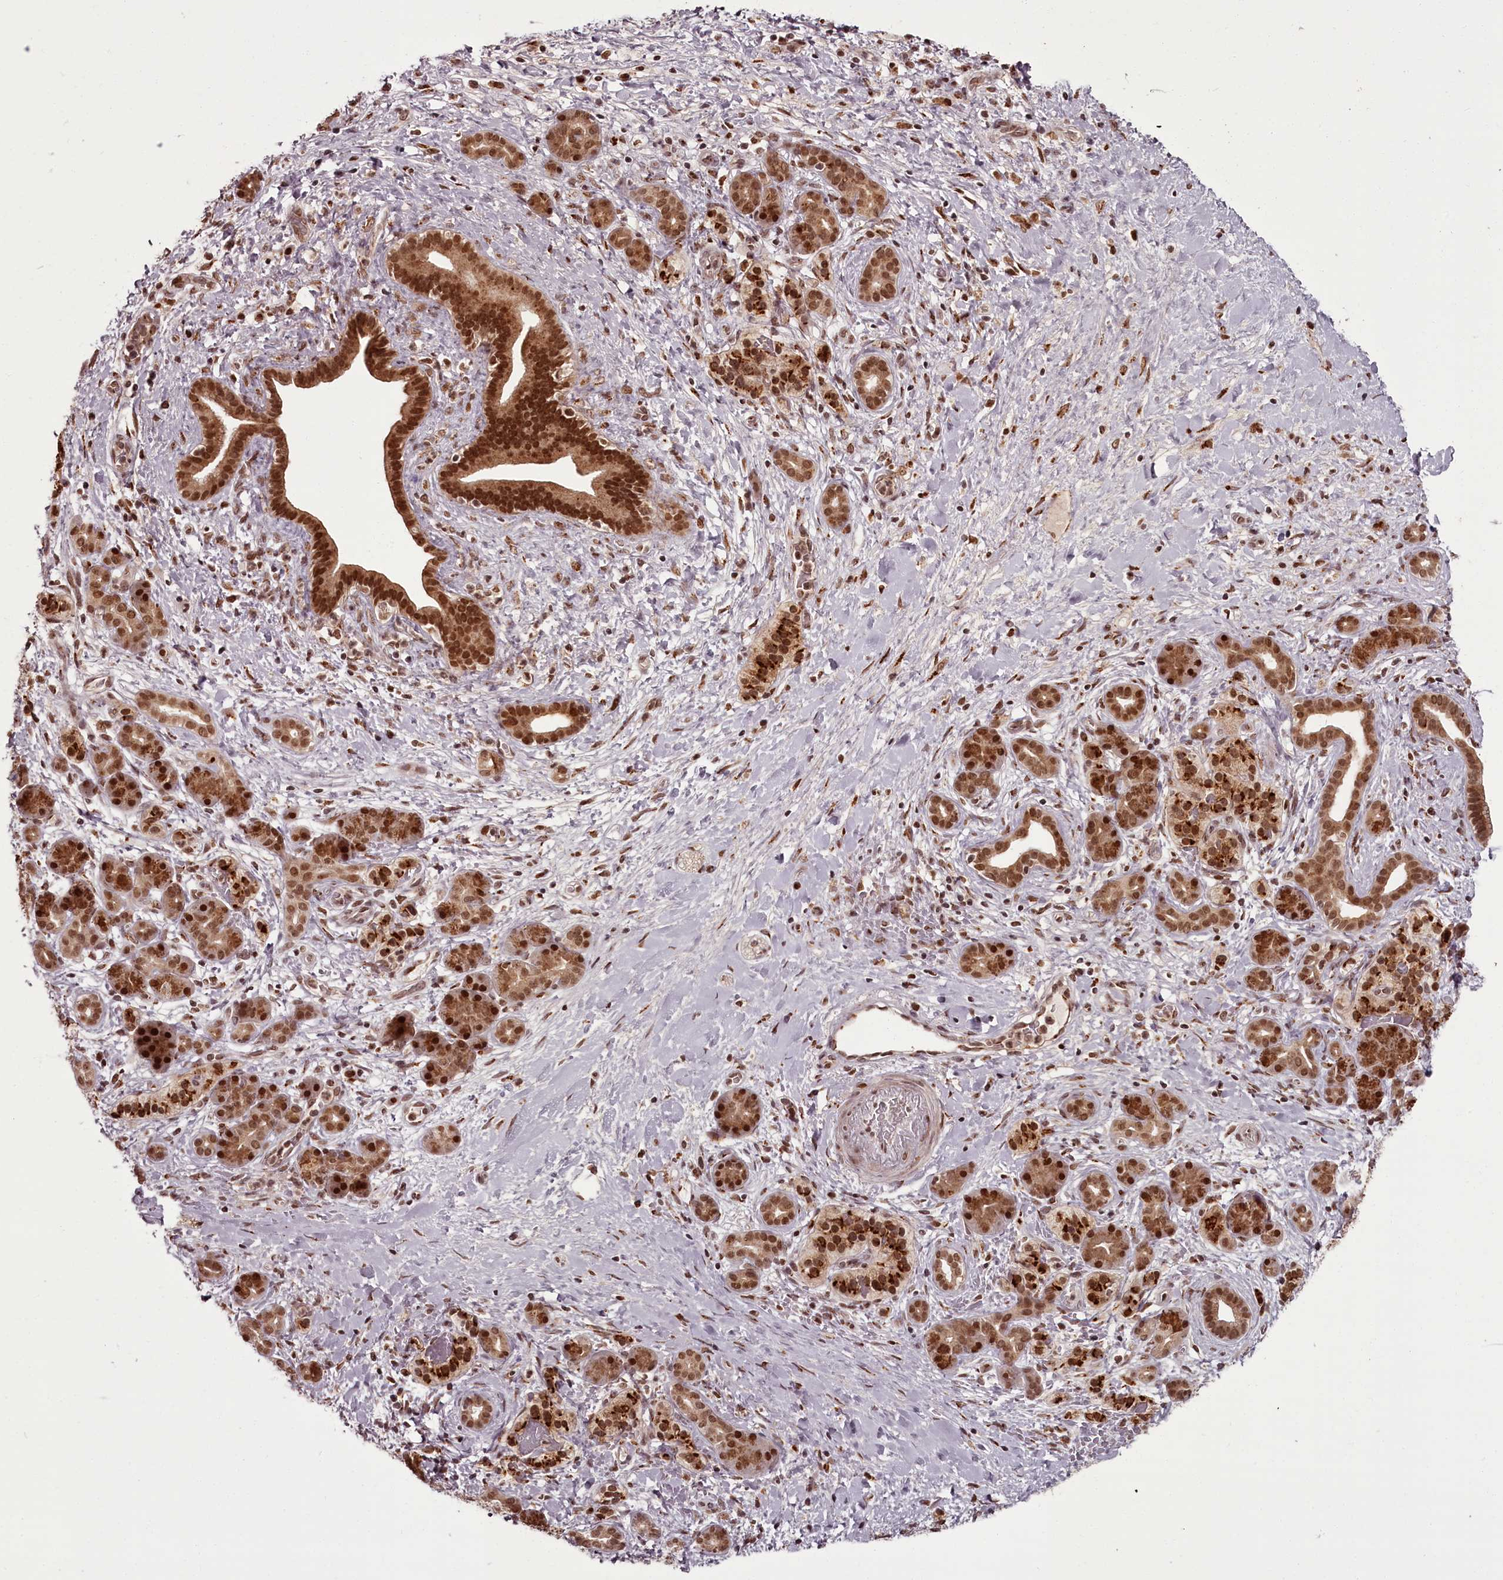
{"staining": {"intensity": "strong", "quantity": ">75%", "location": "cytoplasmic/membranous,nuclear"}, "tissue": "pancreatic cancer", "cell_type": "Tumor cells", "image_type": "cancer", "snomed": [{"axis": "morphology", "description": "Normal tissue, NOS"}, {"axis": "morphology", "description": "Adenocarcinoma, NOS"}, {"axis": "topography", "description": "Pancreas"}, {"axis": "topography", "description": "Peripheral nerve tissue"}], "caption": "A high-resolution image shows immunohistochemistry (IHC) staining of adenocarcinoma (pancreatic), which exhibits strong cytoplasmic/membranous and nuclear staining in approximately >75% of tumor cells. (IHC, brightfield microscopy, high magnification).", "gene": "CEP83", "patient": {"sex": "female", "age": 77}}